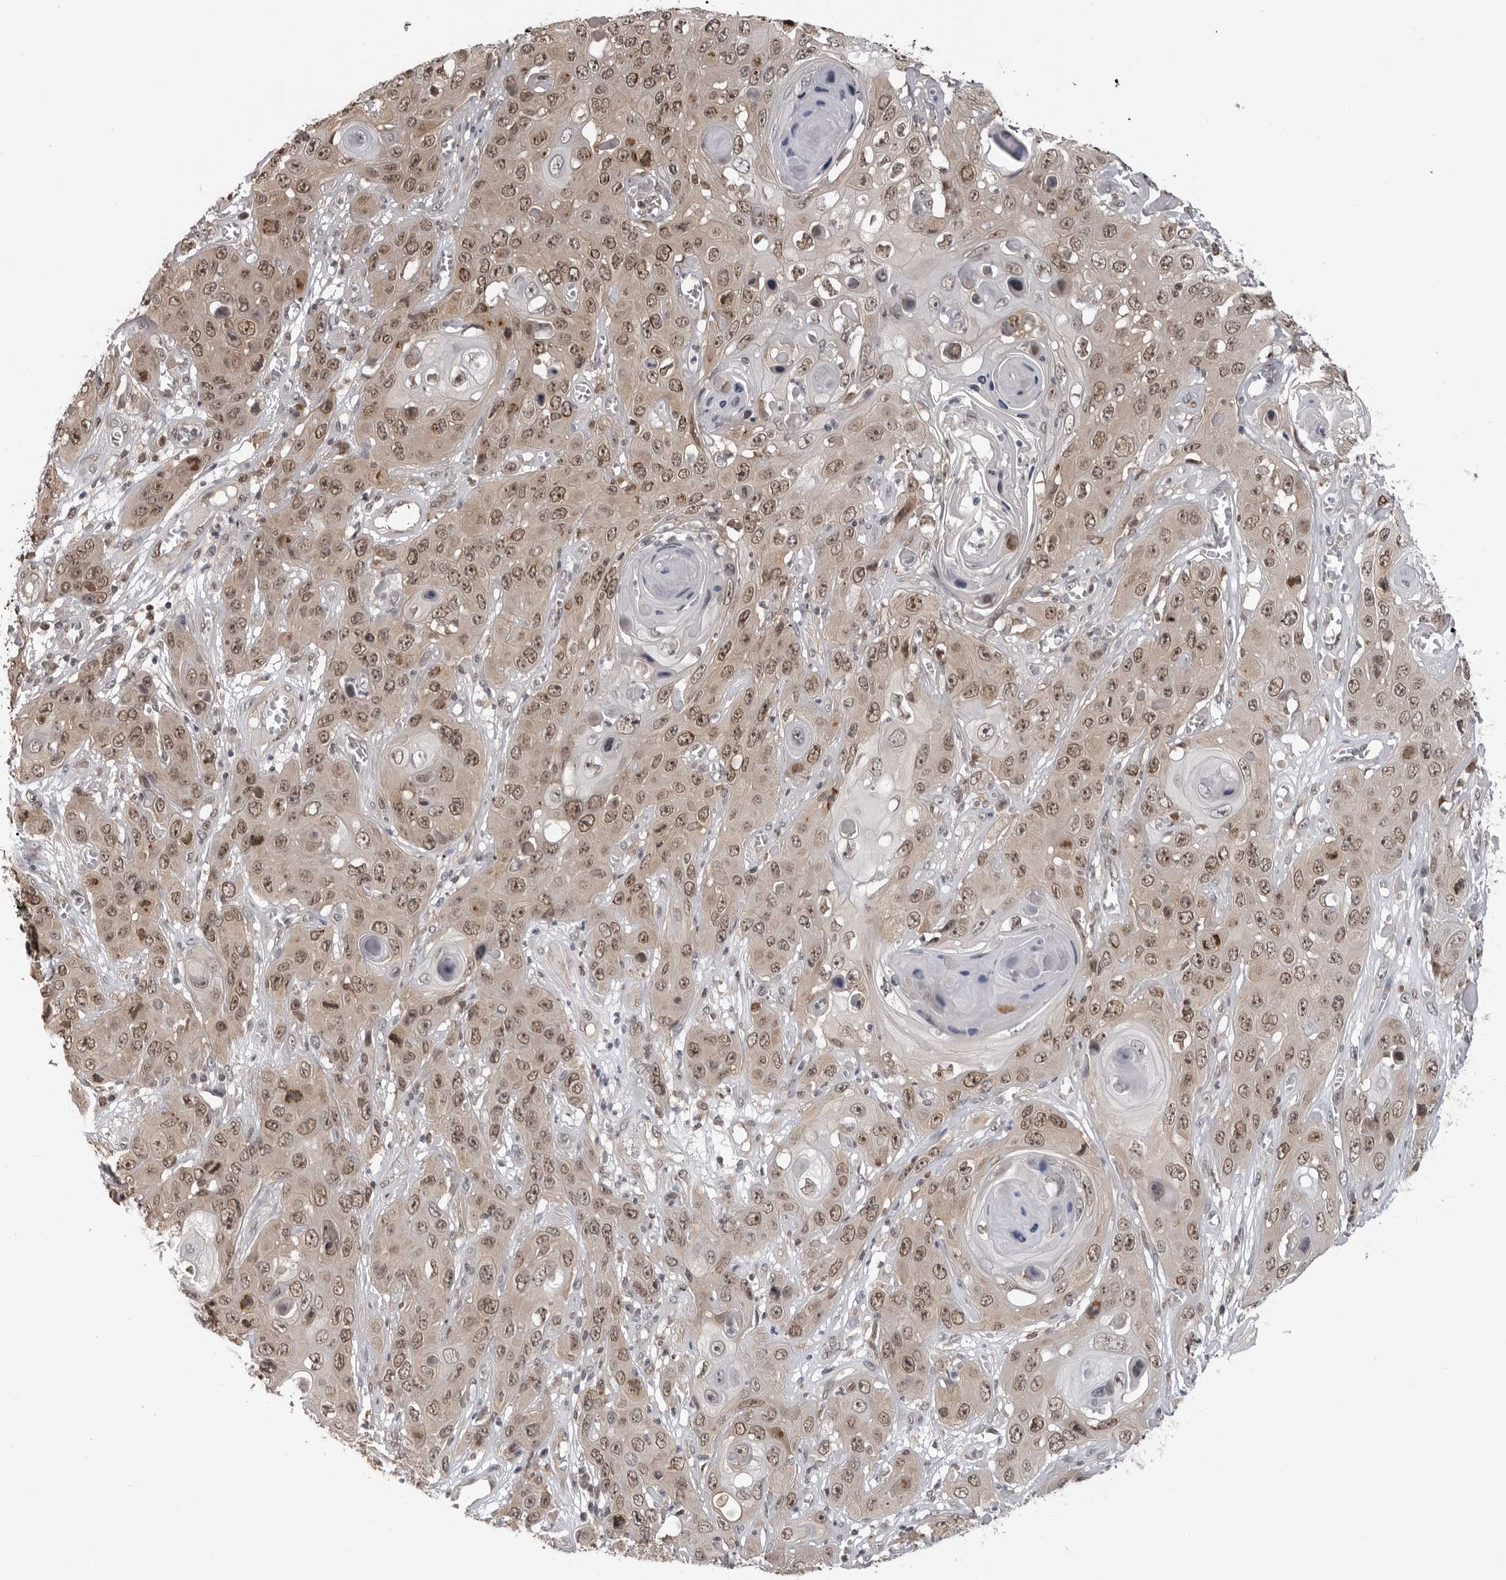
{"staining": {"intensity": "moderate", "quantity": ">75%", "location": "cytoplasmic/membranous,nuclear"}, "tissue": "skin cancer", "cell_type": "Tumor cells", "image_type": "cancer", "snomed": [{"axis": "morphology", "description": "Squamous cell carcinoma, NOS"}, {"axis": "topography", "description": "Skin"}], "caption": "A micrograph of human skin cancer stained for a protein exhibits moderate cytoplasmic/membranous and nuclear brown staining in tumor cells.", "gene": "PDCL3", "patient": {"sex": "male", "age": 55}}